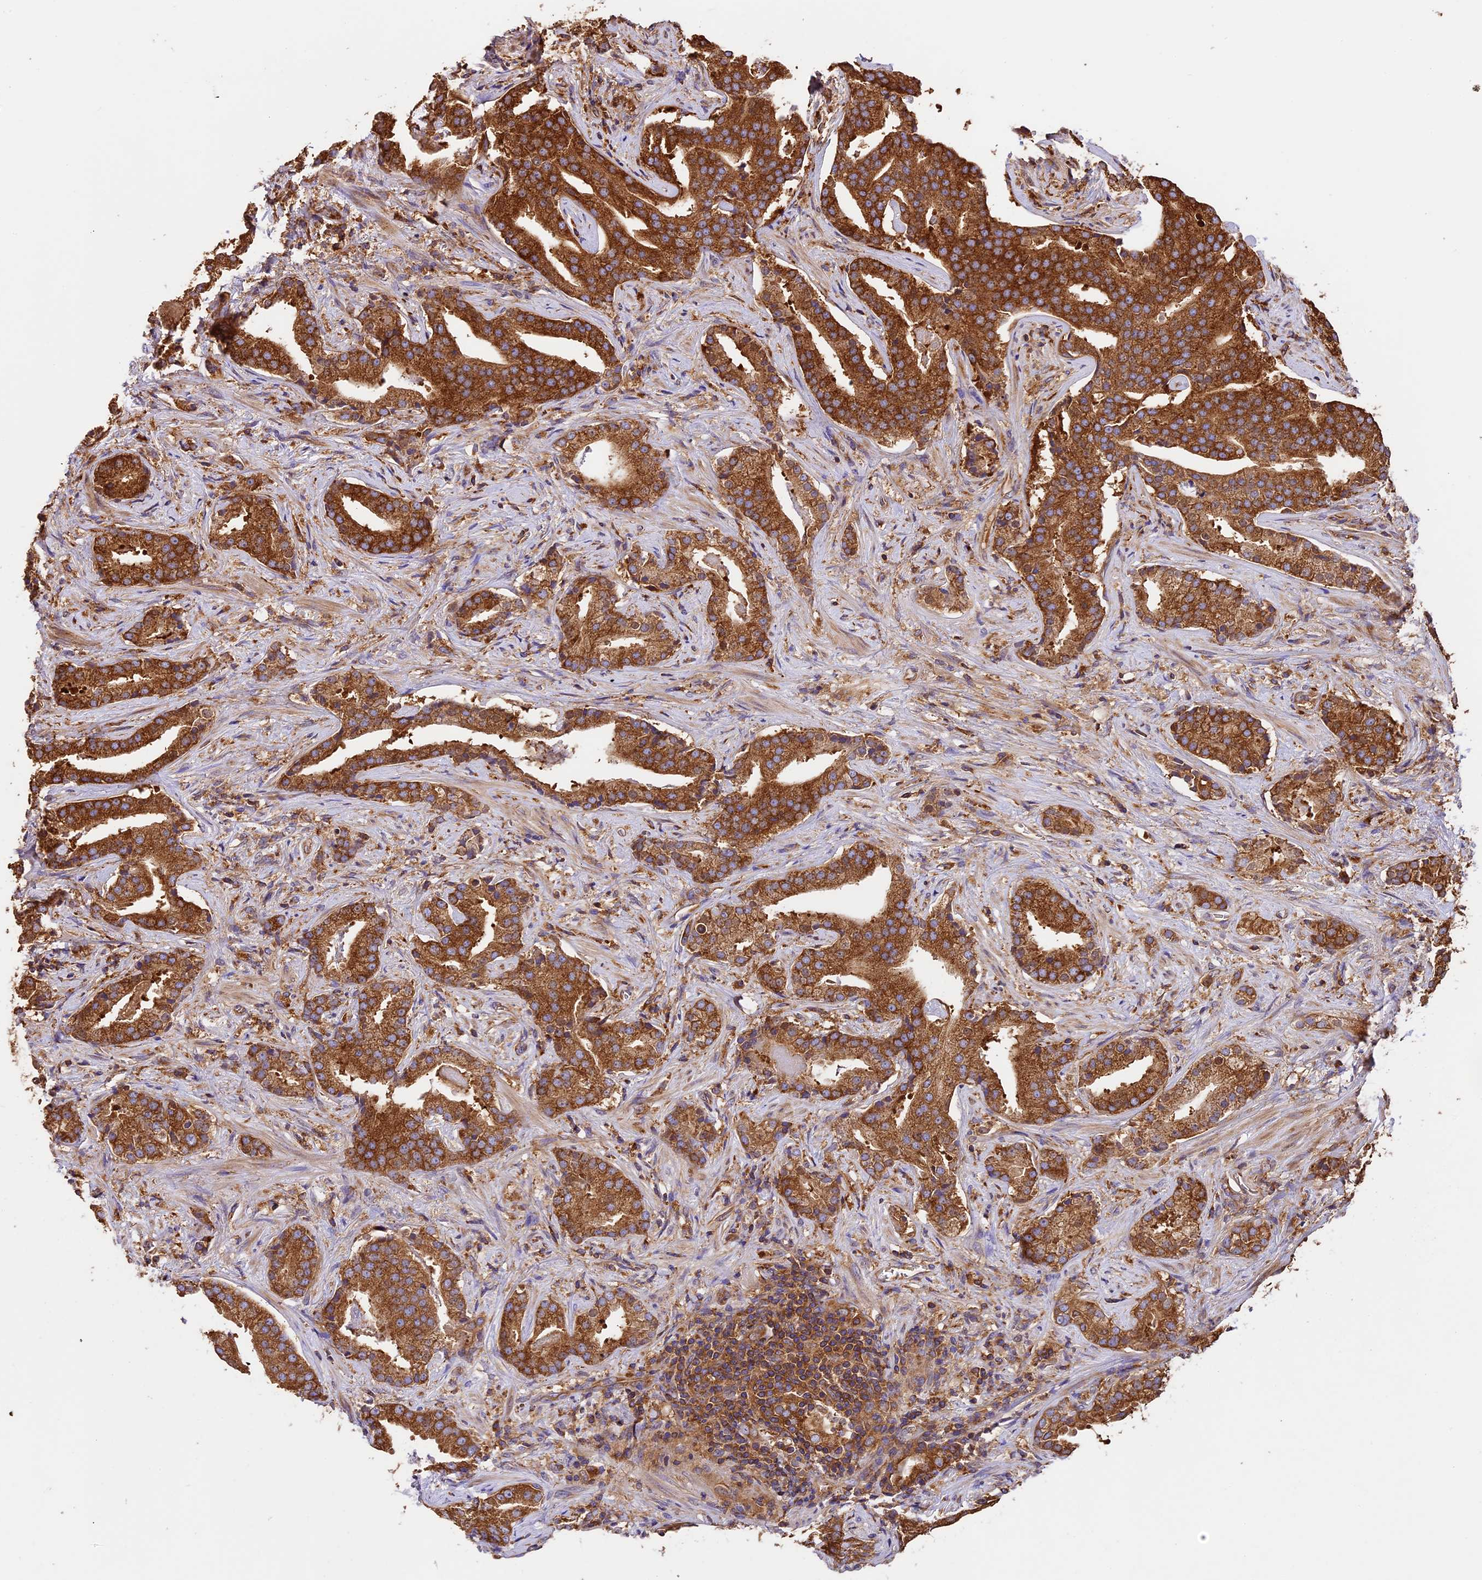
{"staining": {"intensity": "strong", "quantity": ">75%", "location": "cytoplasmic/membranous"}, "tissue": "prostate cancer", "cell_type": "Tumor cells", "image_type": "cancer", "snomed": [{"axis": "morphology", "description": "Adenocarcinoma, Low grade"}, {"axis": "topography", "description": "Prostate"}], "caption": "This is a photomicrograph of immunohistochemistry staining of prostate cancer, which shows strong positivity in the cytoplasmic/membranous of tumor cells.", "gene": "KARS1", "patient": {"sex": "male", "age": 67}}